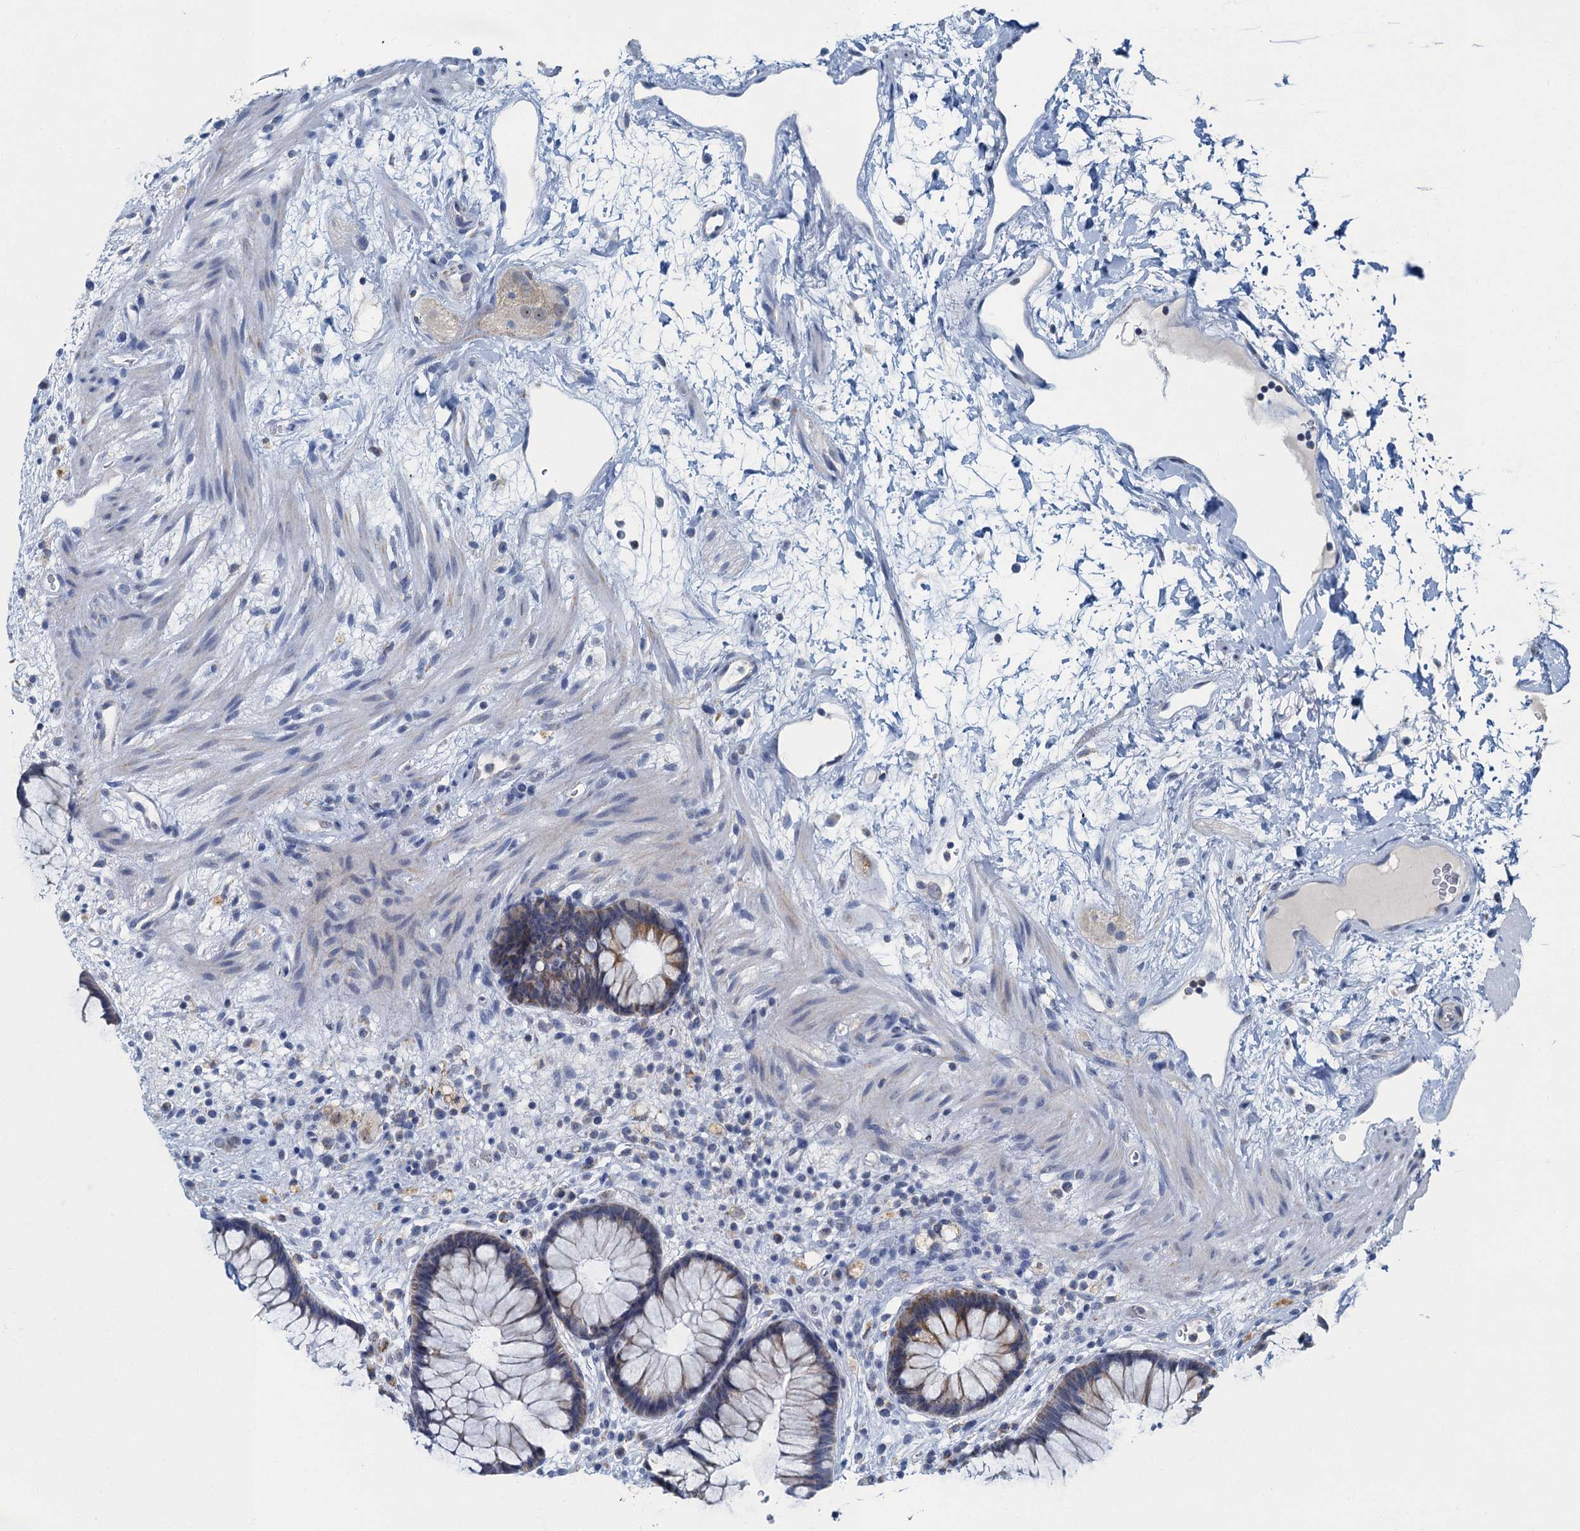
{"staining": {"intensity": "moderate", "quantity": "25%-75%", "location": "cytoplasmic/membranous"}, "tissue": "rectum", "cell_type": "Glandular cells", "image_type": "normal", "snomed": [{"axis": "morphology", "description": "Normal tissue, NOS"}, {"axis": "topography", "description": "Rectum"}], "caption": "DAB immunohistochemical staining of normal rectum shows moderate cytoplasmic/membranous protein positivity in about 25%-75% of glandular cells. (brown staining indicates protein expression, while blue staining denotes nuclei).", "gene": "RAD9B", "patient": {"sex": "male", "age": 51}}